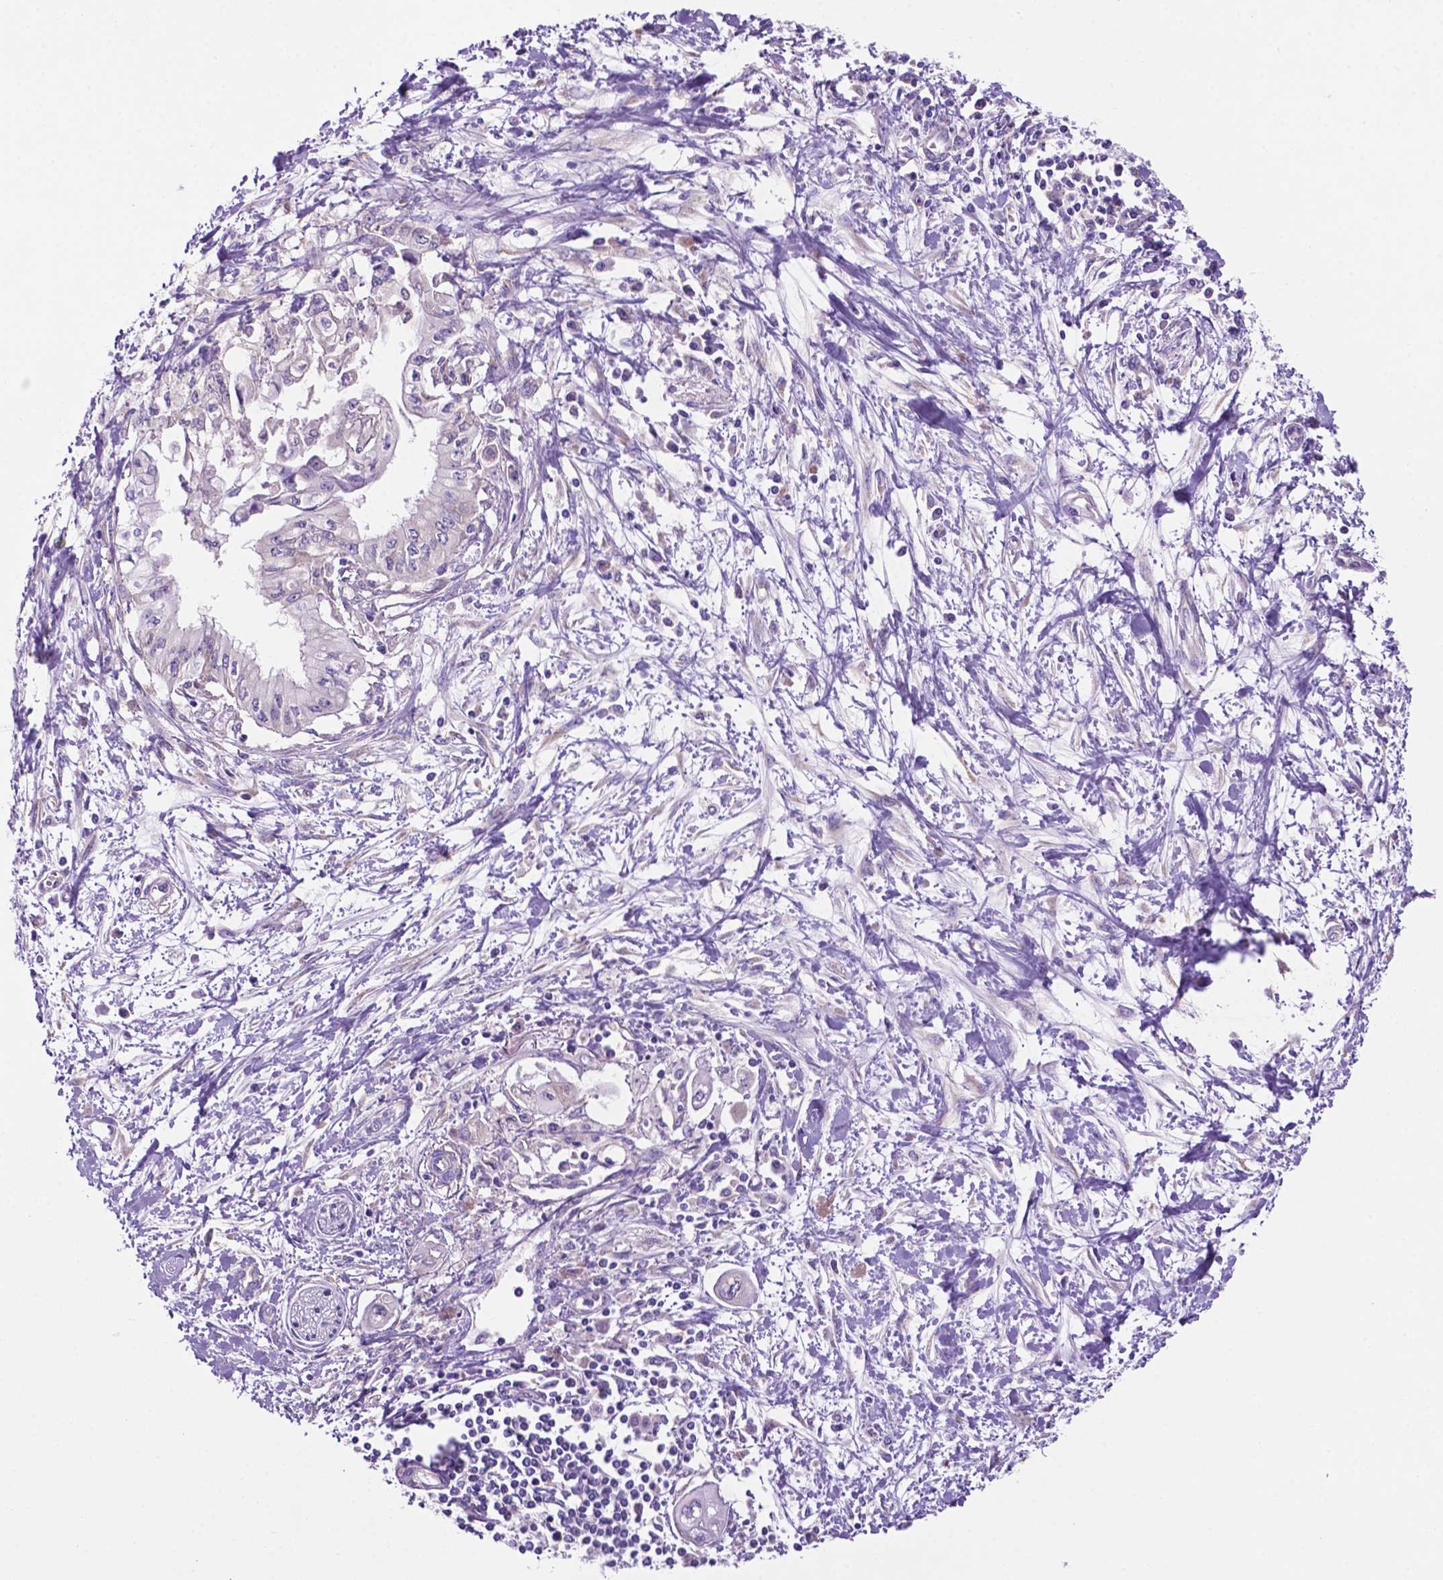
{"staining": {"intensity": "negative", "quantity": "none", "location": "none"}, "tissue": "pancreatic cancer", "cell_type": "Tumor cells", "image_type": "cancer", "snomed": [{"axis": "morphology", "description": "Adenocarcinoma, NOS"}, {"axis": "topography", "description": "Pancreas"}], "caption": "Pancreatic adenocarcinoma stained for a protein using immunohistochemistry exhibits no expression tumor cells.", "gene": "SPDYA", "patient": {"sex": "female", "age": 61}}